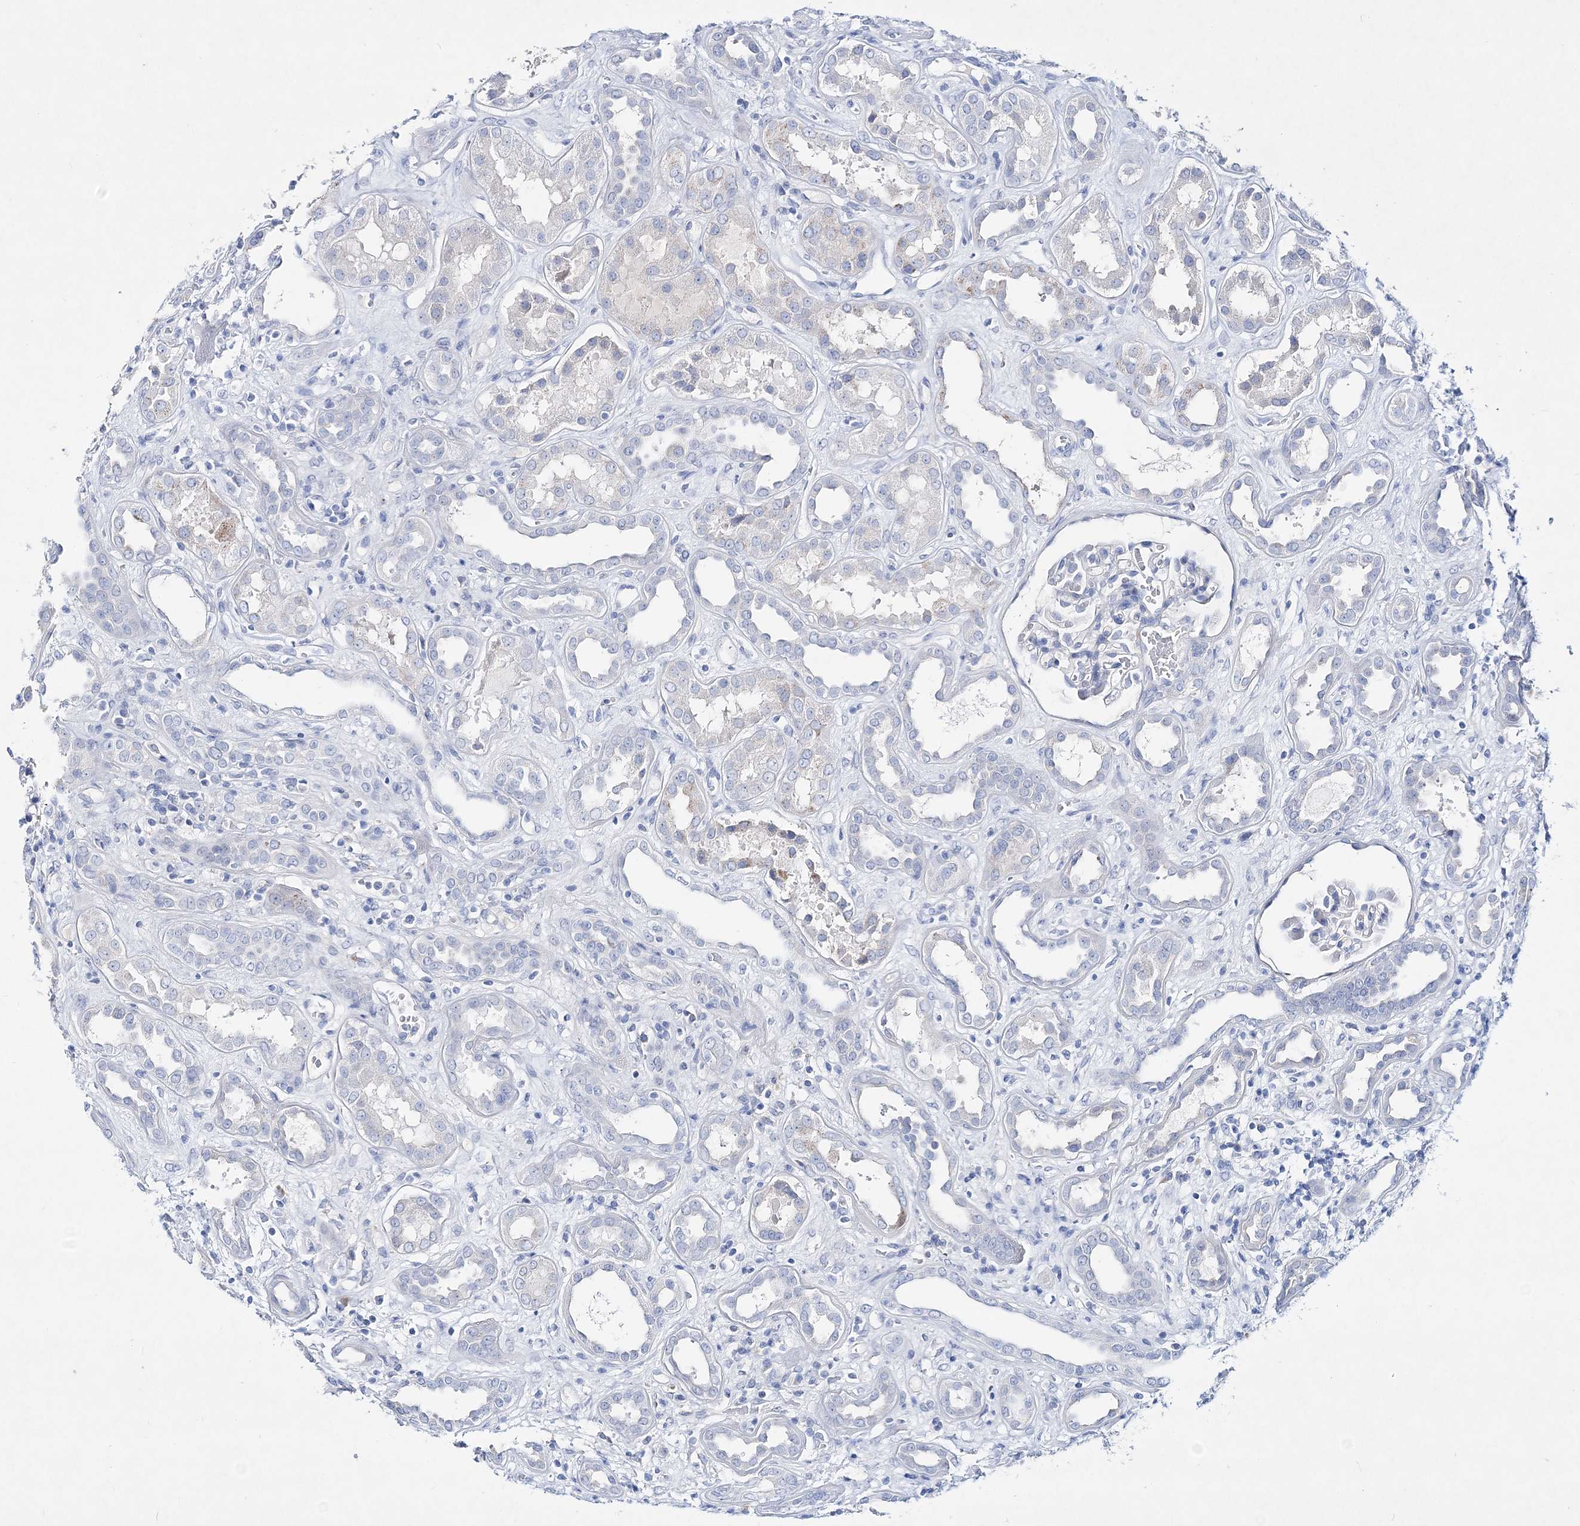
{"staining": {"intensity": "negative", "quantity": "none", "location": "none"}, "tissue": "kidney", "cell_type": "Cells in glomeruli", "image_type": "normal", "snomed": [{"axis": "morphology", "description": "Normal tissue, NOS"}, {"axis": "topography", "description": "Kidney"}], "caption": "The histopathology image shows no significant positivity in cells in glomeruli of kidney.", "gene": "SPINK7", "patient": {"sex": "male", "age": 59}}